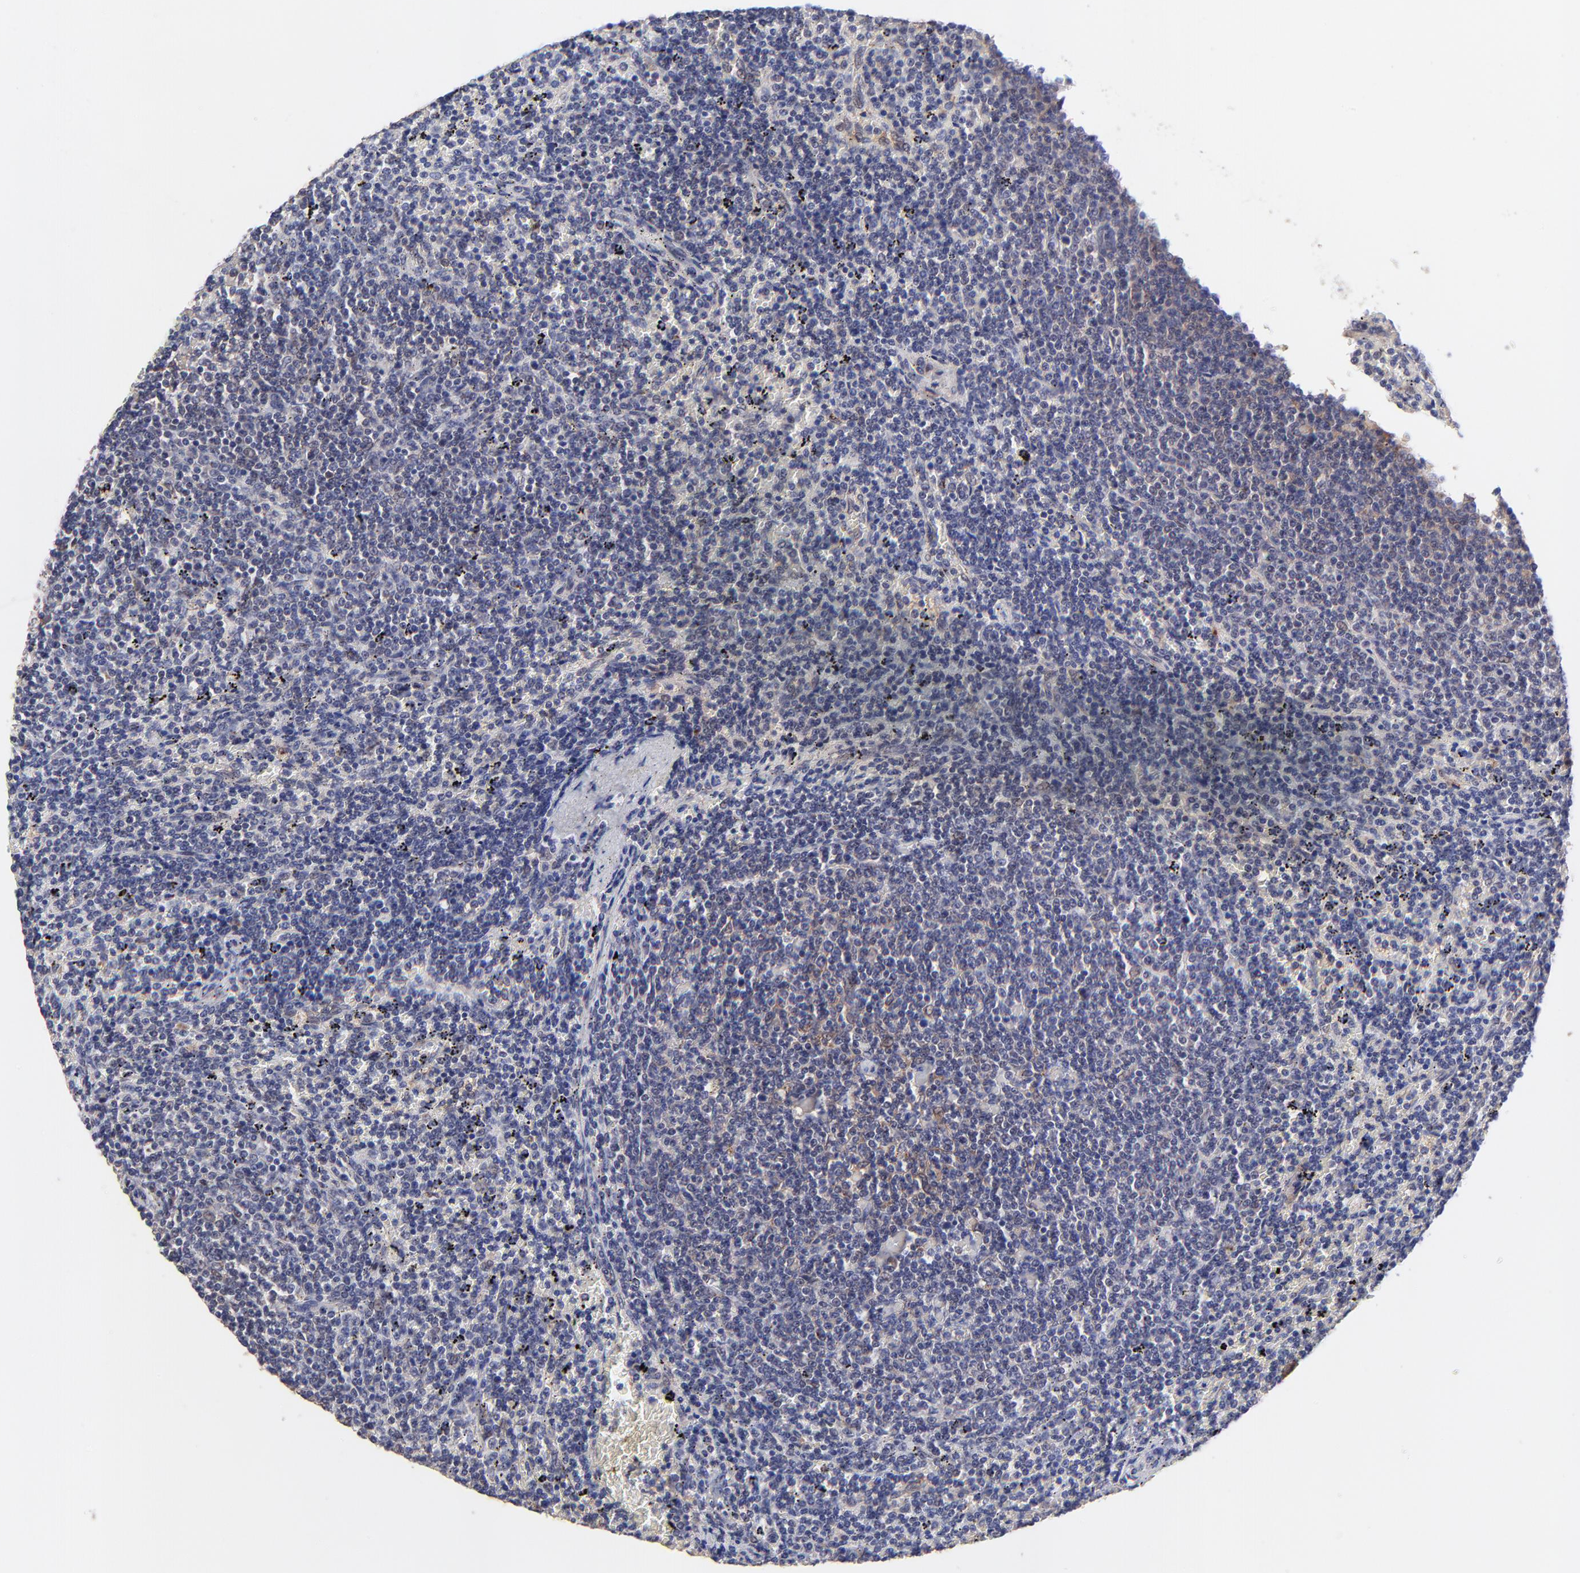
{"staining": {"intensity": "weak", "quantity": "25%-75%", "location": "cytoplasmic/membranous"}, "tissue": "lymphoma", "cell_type": "Tumor cells", "image_type": "cancer", "snomed": [{"axis": "morphology", "description": "Malignant lymphoma, non-Hodgkin's type, Low grade"}, {"axis": "topography", "description": "Spleen"}], "caption": "This is an image of IHC staining of lymphoma, which shows weak positivity in the cytoplasmic/membranous of tumor cells.", "gene": "ZNF747", "patient": {"sex": "female", "age": 50}}